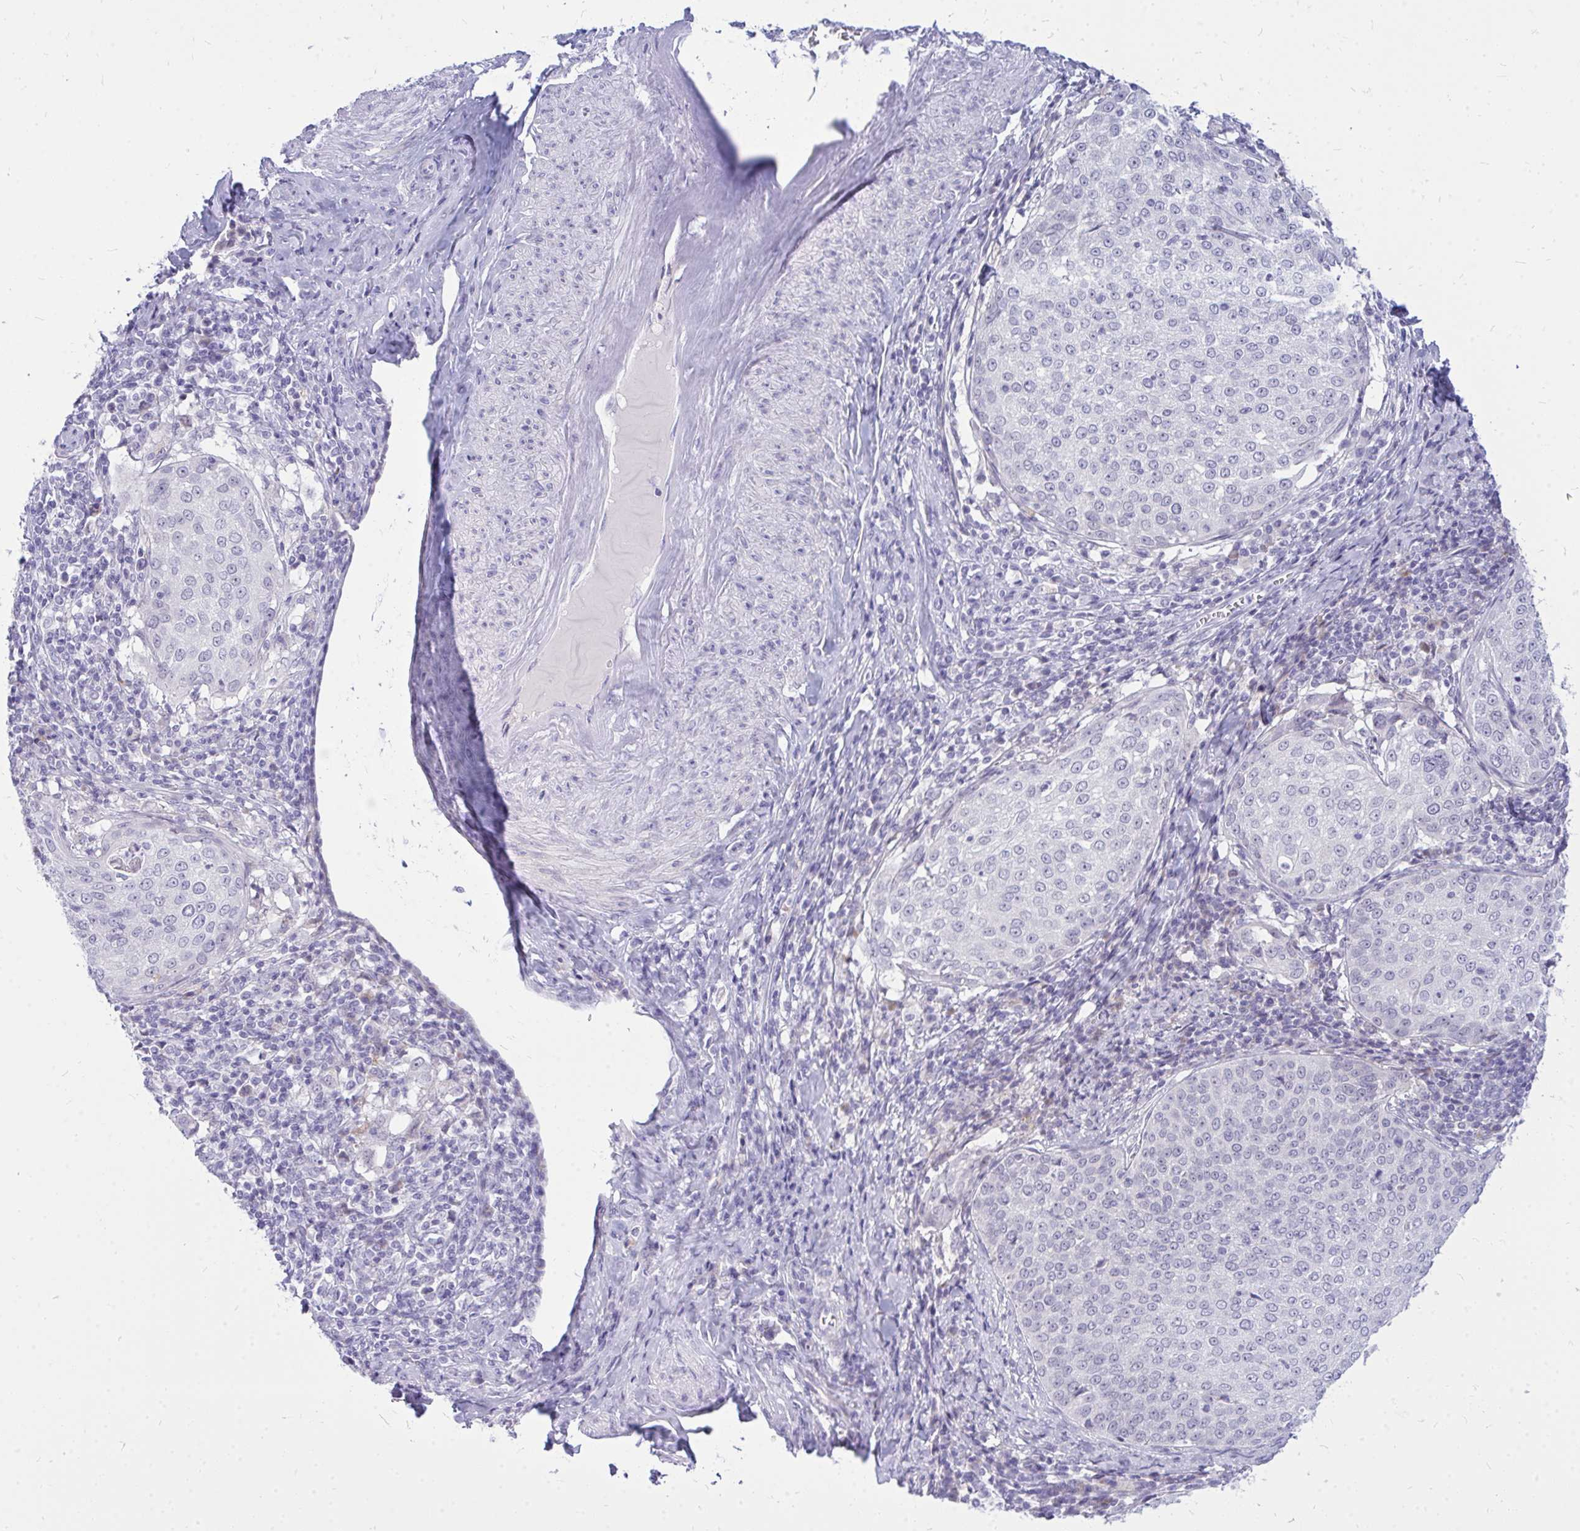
{"staining": {"intensity": "negative", "quantity": "none", "location": "none"}, "tissue": "cervical cancer", "cell_type": "Tumor cells", "image_type": "cancer", "snomed": [{"axis": "morphology", "description": "Squamous cell carcinoma, NOS"}, {"axis": "topography", "description": "Cervix"}], "caption": "Immunohistochemistry (IHC) of cervical cancer reveals no positivity in tumor cells.", "gene": "ZSCAN25", "patient": {"sex": "female", "age": 57}}